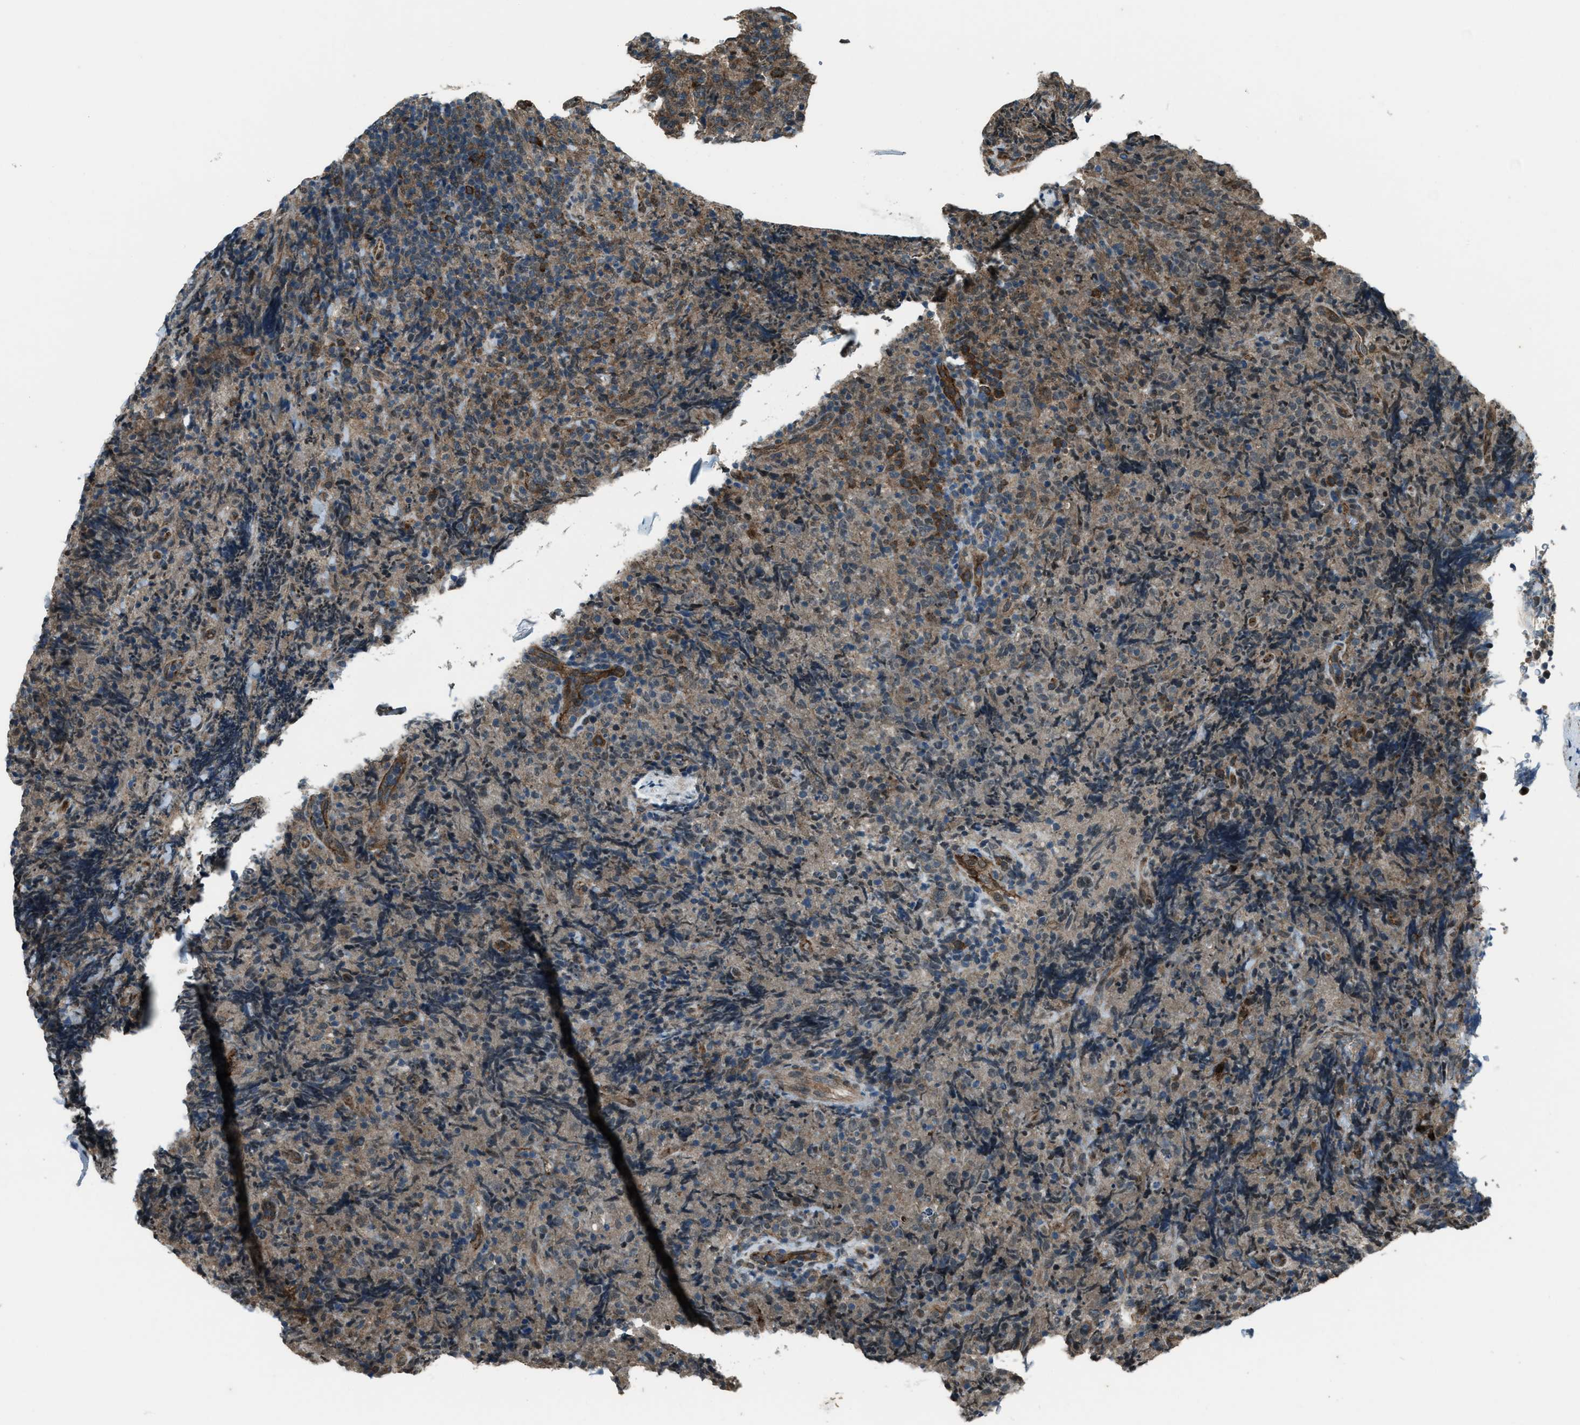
{"staining": {"intensity": "weak", "quantity": ">75%", "location": "cytoplasmic/membranous"}, "tissue": "lymphoma", "cell_type": "Tumor cells", "image_type": "cancer", "snomed": [{"axis": "morphology", "description": "Malignant lymphoma, non-Hodgkin's type, High grade"}, {"axis": "topography", "description": "Tonsil"}], "caption": "A photomicrograph showing weak cytoplasmic/membranous staining in about >75% of tumor cells in malignant lymphoma, non-Hodgkin's type (high-grade), as visualized by brown immunohistochemical staining.", "gene": "SVIL", "patient": {"sex": "female", "age": 36}}